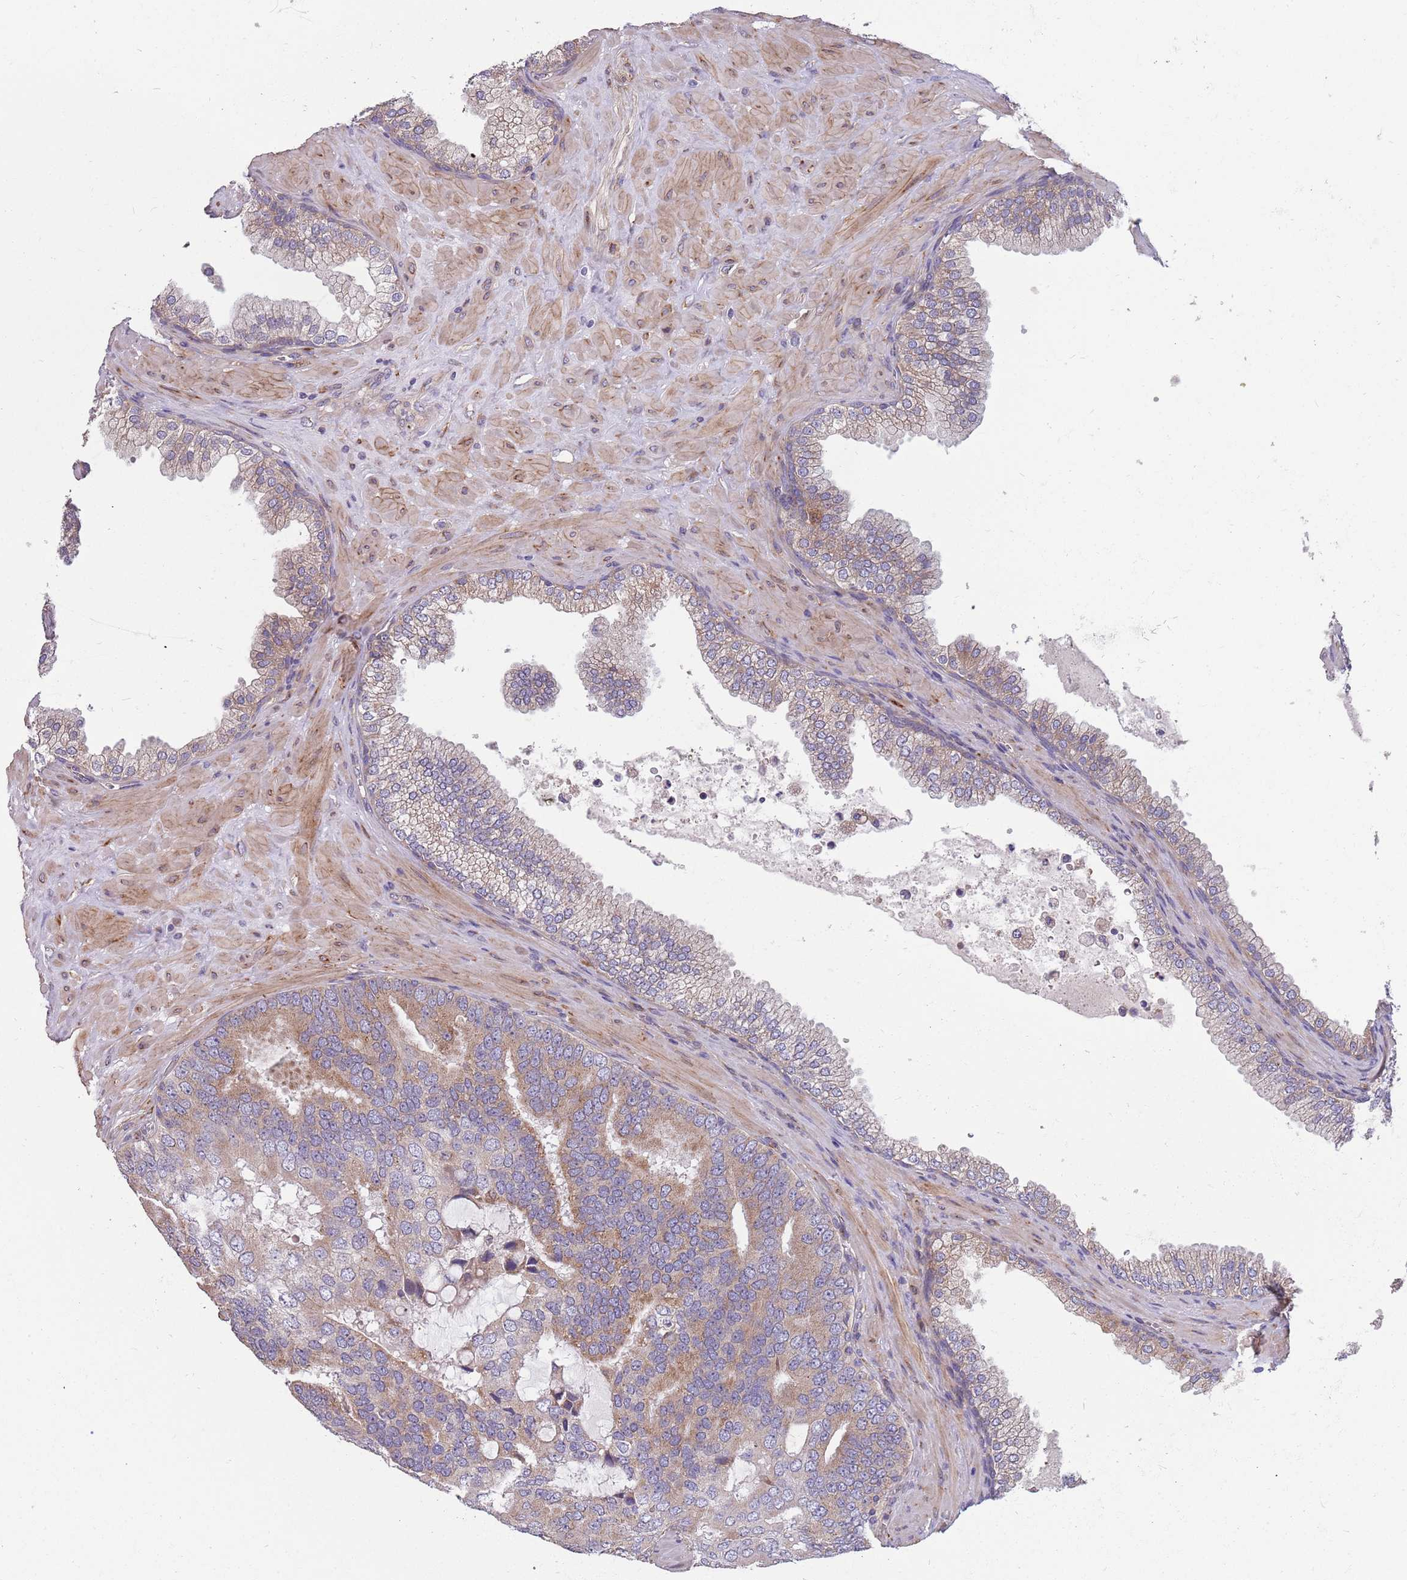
{"staining": {"intensity": "weak", "quantity": ">75%", "location": "cytoplasmic/membranous"}, "tissue": "prostate cancer", "cell_type": "Tumor cells", "image_type": "cancer", "snomed": [{"axis": "morphology", "description": "Adenocarcinoma, High grade"}, {"axis": "topography", "description": "Prostate"}], "caption": "Tumor cells exhibit low levels of weak cytoplasmic/membranous staining in approximately >75% of cells in prostate cancer (adenocarcinoma (high-grade)).", "gene": "ARMCX6", "patient": {"sex": "male", "age": 55}}